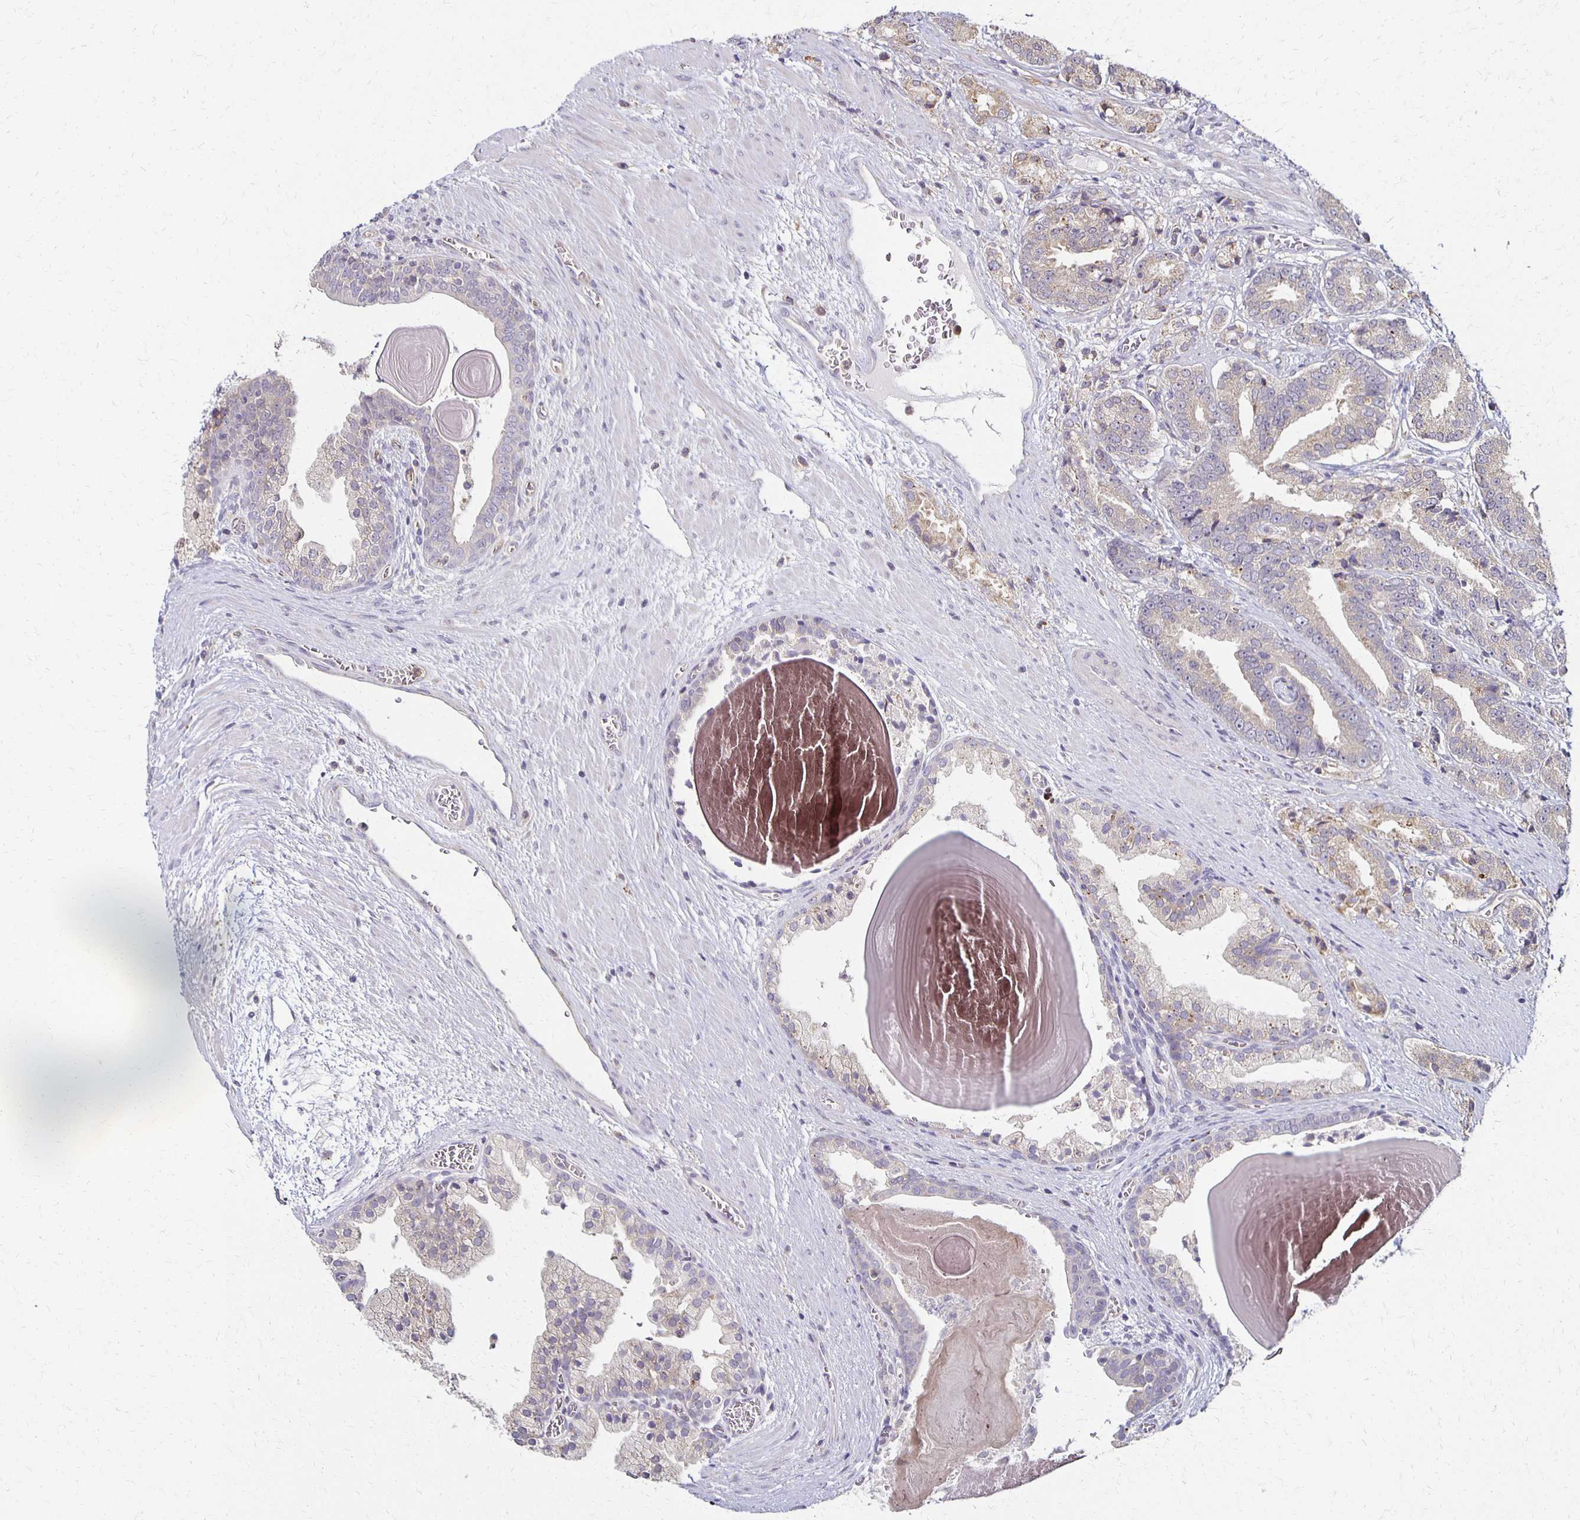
{"staining": {"intensity": "weak", "quantity": ">75%", "location": "cytoplasmic/membranous"}, "tissue": "prostate cancer", "cell_type": "Tumor cells", "image_type": "cancer", "snomed": [{"axis": "morphology", "description": "Adenocarcinoma, High grade"}, {"axis": "topography", "description": "Prostate and seminal vesicle, NOS"}], "caption": "Prostate high-grade adenocarcinoma stained for a protein (brown) shows weak cytoplasmic/membranous positive expression in approximately >75% of tumor cells.", "gene": "GPX4", "patient": {"sex": "male", "age": 61}}